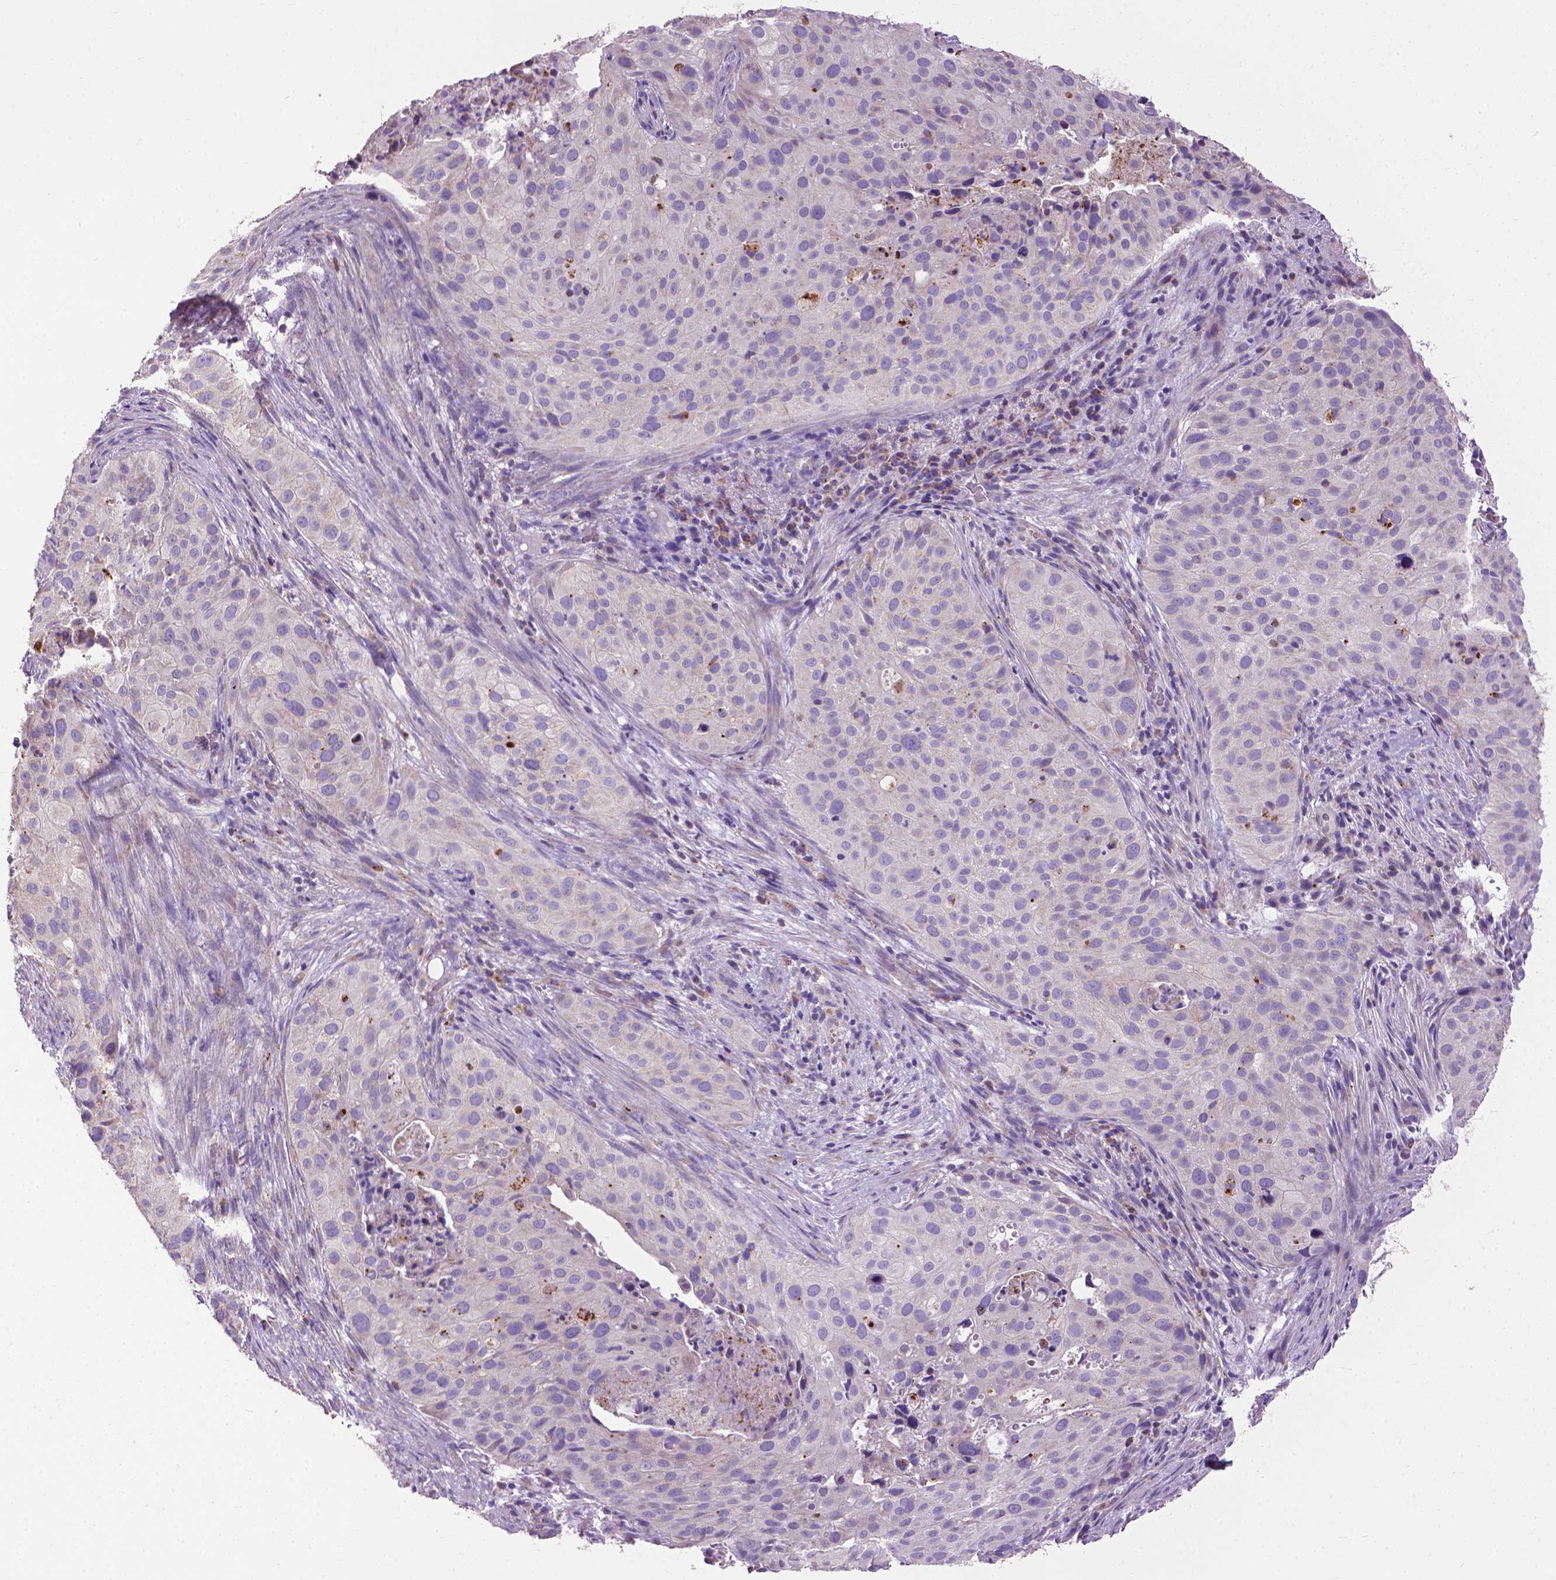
{"staining": {"intensity": "negative", "quantity": "none", "location": "none"}, "tissue": "cervical cancer", "cell_type": "Tumor cells", "image_type": "cancer", "snomed": [{"axis": "morphology", "description": "Squamous cell carcinoma, NOS"}, {"axis": "topography", "description": "Cervix"}], "caption": "DAB (3,3'-diaminobenzidine) immunohistochemical staining of cervical squamous cell carcinoma exhibits no significant staining in tumor cells.", "gene": "VDAC1", "patient": {"sex": "female", "age": 38}}